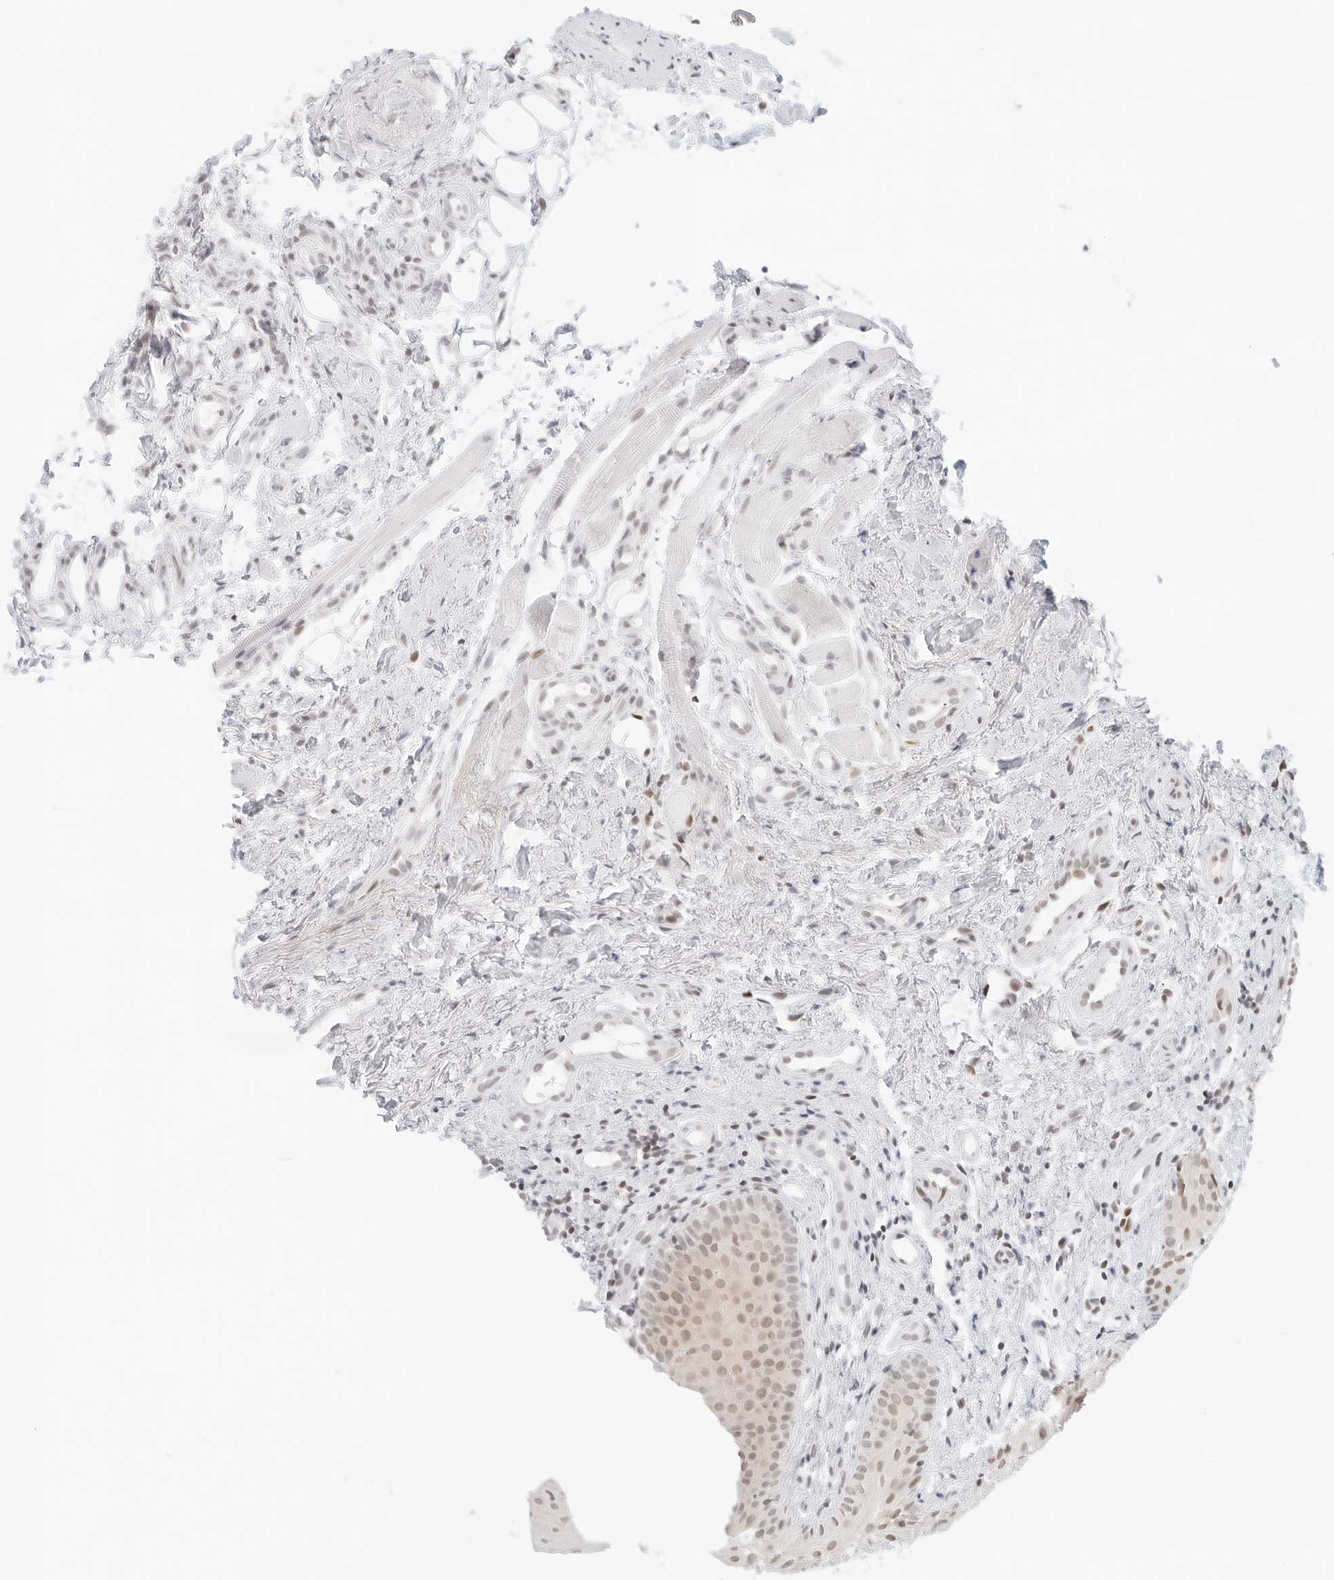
{"staining": {"intensity": "weak", "quantity": "25%-75%", "location": "nuclear"}, "tissue": "oral mucosa", "cell_type": "Squamous epithelial cells", "image_type": "normal", "snomed": [{"axis": "morphology", "description": "Normal tissue, NOS"}, {"axis": "topography", "description": "Oral tissue"}], "caption": "Immunohistochemical staining of benign human oral mucosa shows low levels of weak nuclear positivity in approximately 25%-75% of squamous epithelial cells.", "gene": "GNAS", "patient": {"sex": "male", "age": 60}}